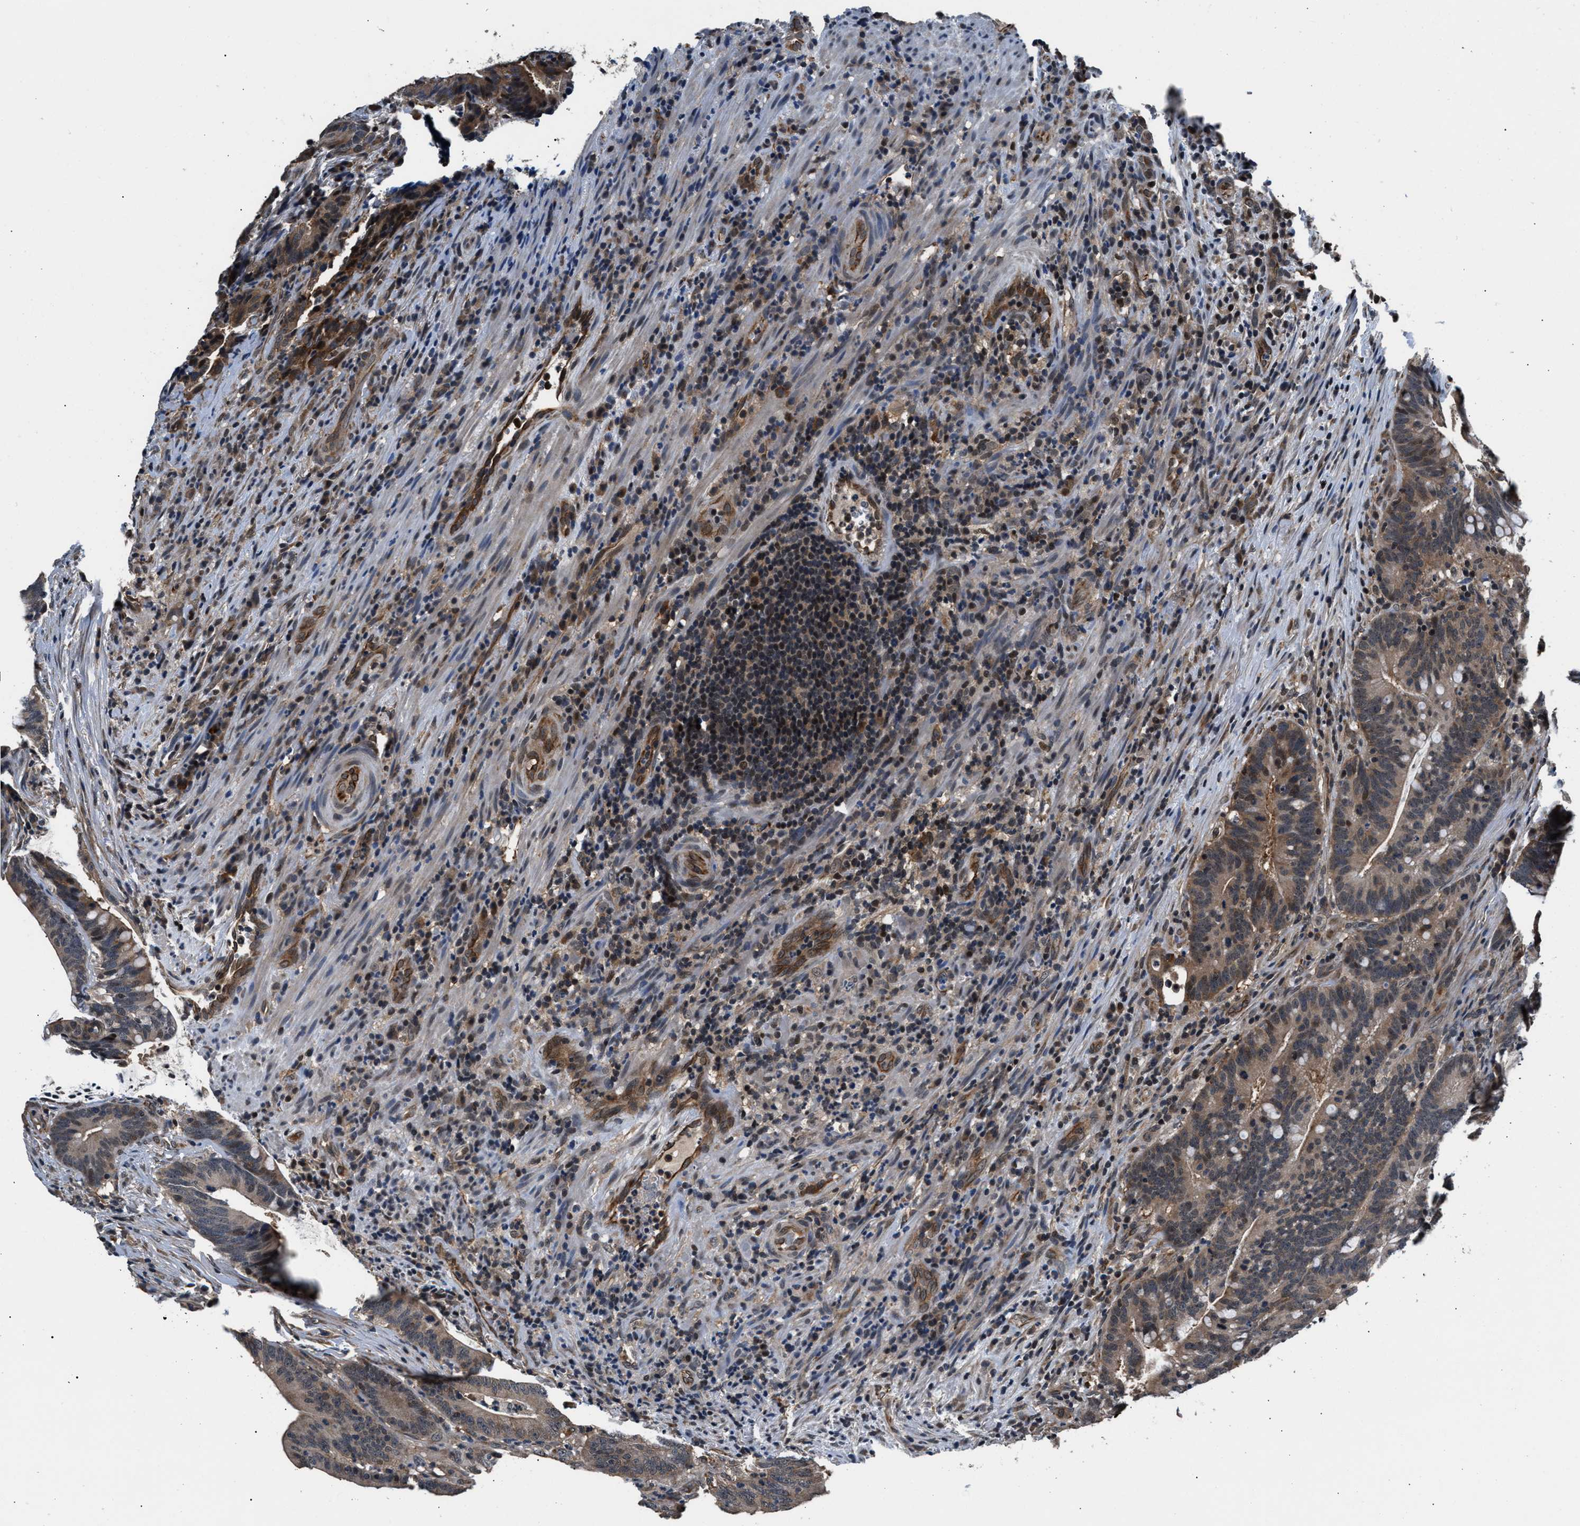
{"staining": {"intensity": "weak", "quantity": "25%-75%", "location": "cytoplasmic/membranous"}, "tissue": "colorectal cancer", "cell_type": "Tumor cells", "image_type": "cancer", "snomed": [{"axis": "morphology", "description": "Adenocarcinoma, NOS"}, {"axis": "topography", "description": "Colon"}], "caption": "An image showing weak cytoplasmic/membranous staining in approximately 25%-75% of tumor cells in colorectal cancer (adenocarcinoma), as visualized by brown immunohistochemical staining.", "gene": "RBM33", "patient": {"sex": "female", "age": 66}}